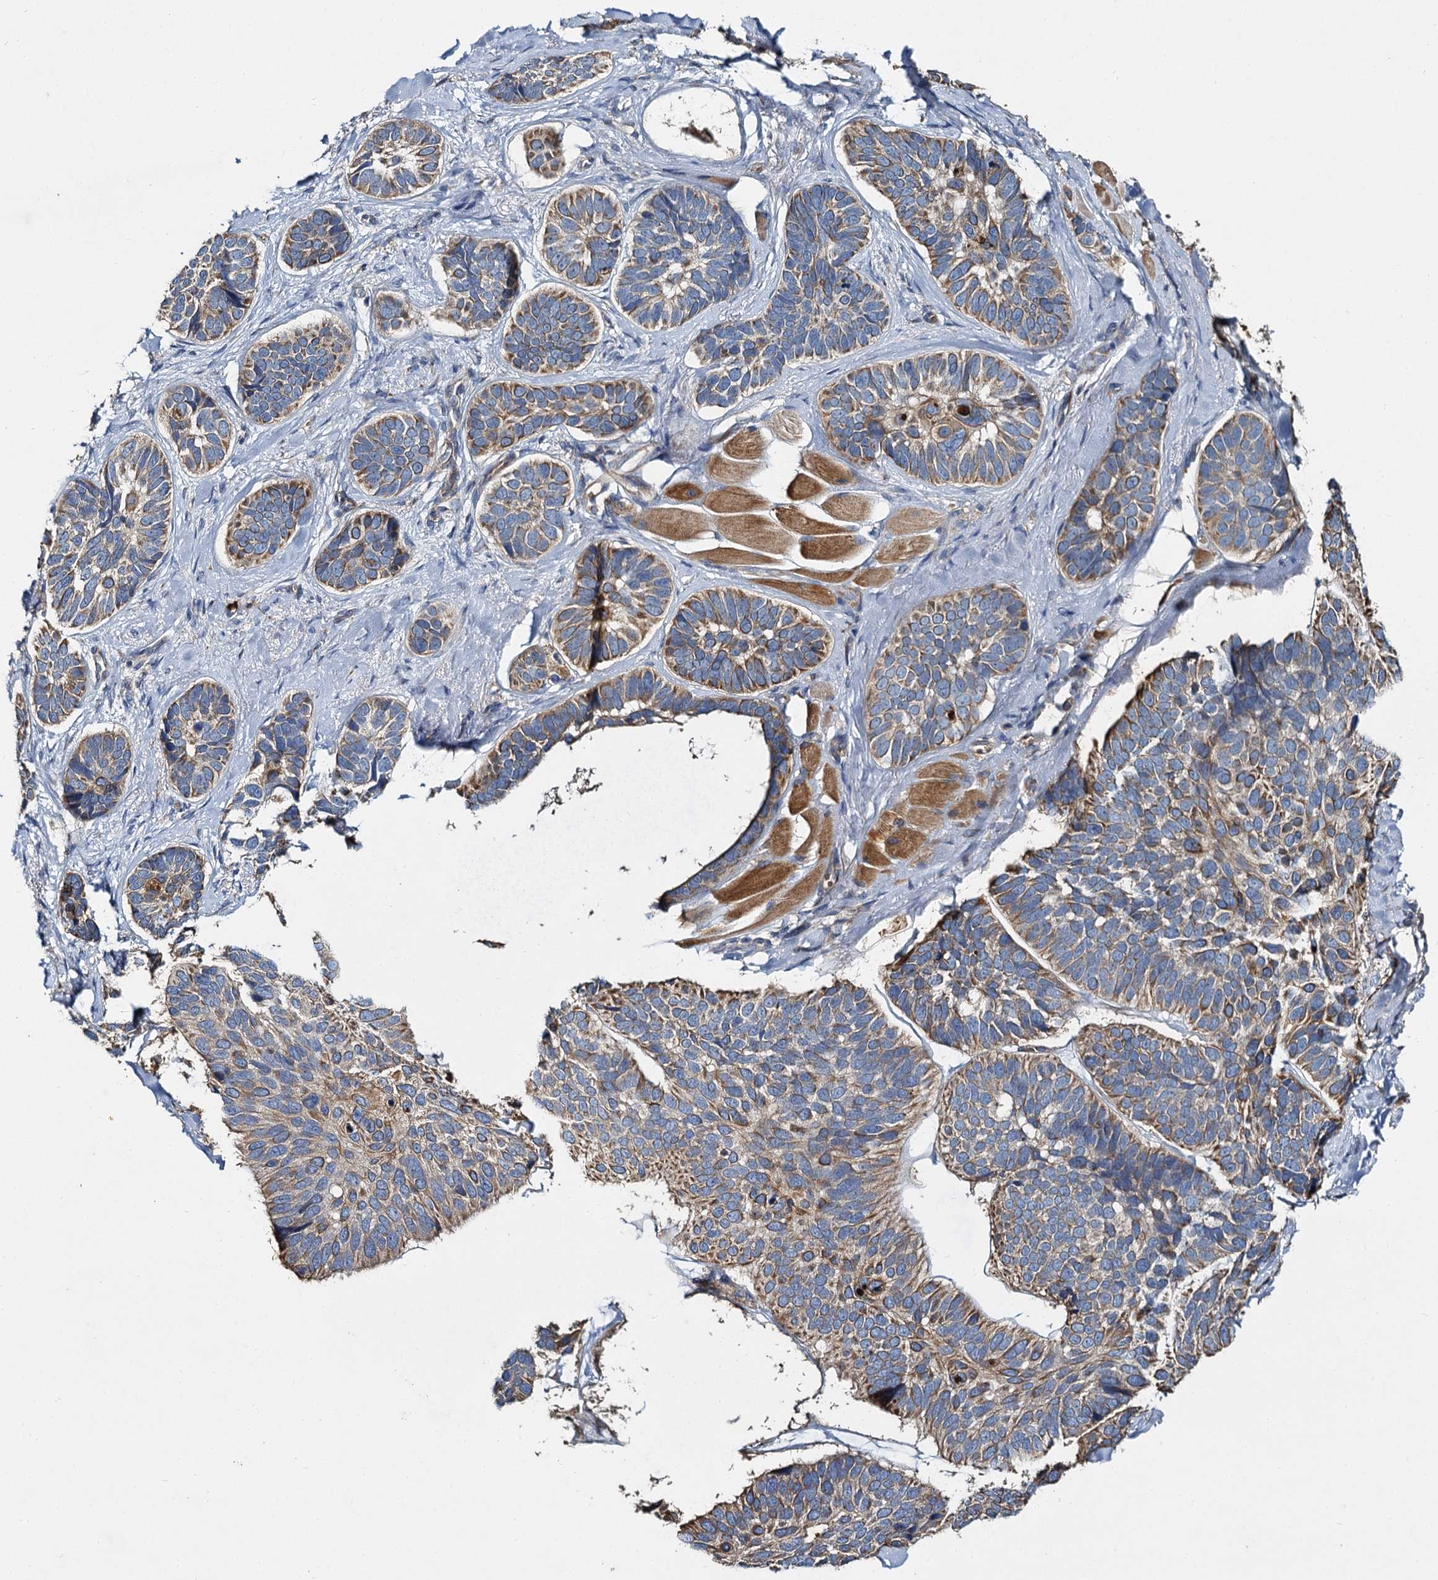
{"staining": {"intensity": "moderate", "quantity": "<25%", "location": "cytoplasmic/membranous"}, "tissue": "skin cancer", "cell_type": "Tumor cells", "image_type": "cancer", "snomed": [{"axis": "morphology", "description": "Basal cell carcinoma"}, {"axis": "topography", "description": "Skin"}], "caption": "Skin cancer stained for a protein exhibits moderate cytoplasmic/membranous positivity in tumor cells.", "gene": "BCS1L", "patient": {"sex": "male", "age": 62}}